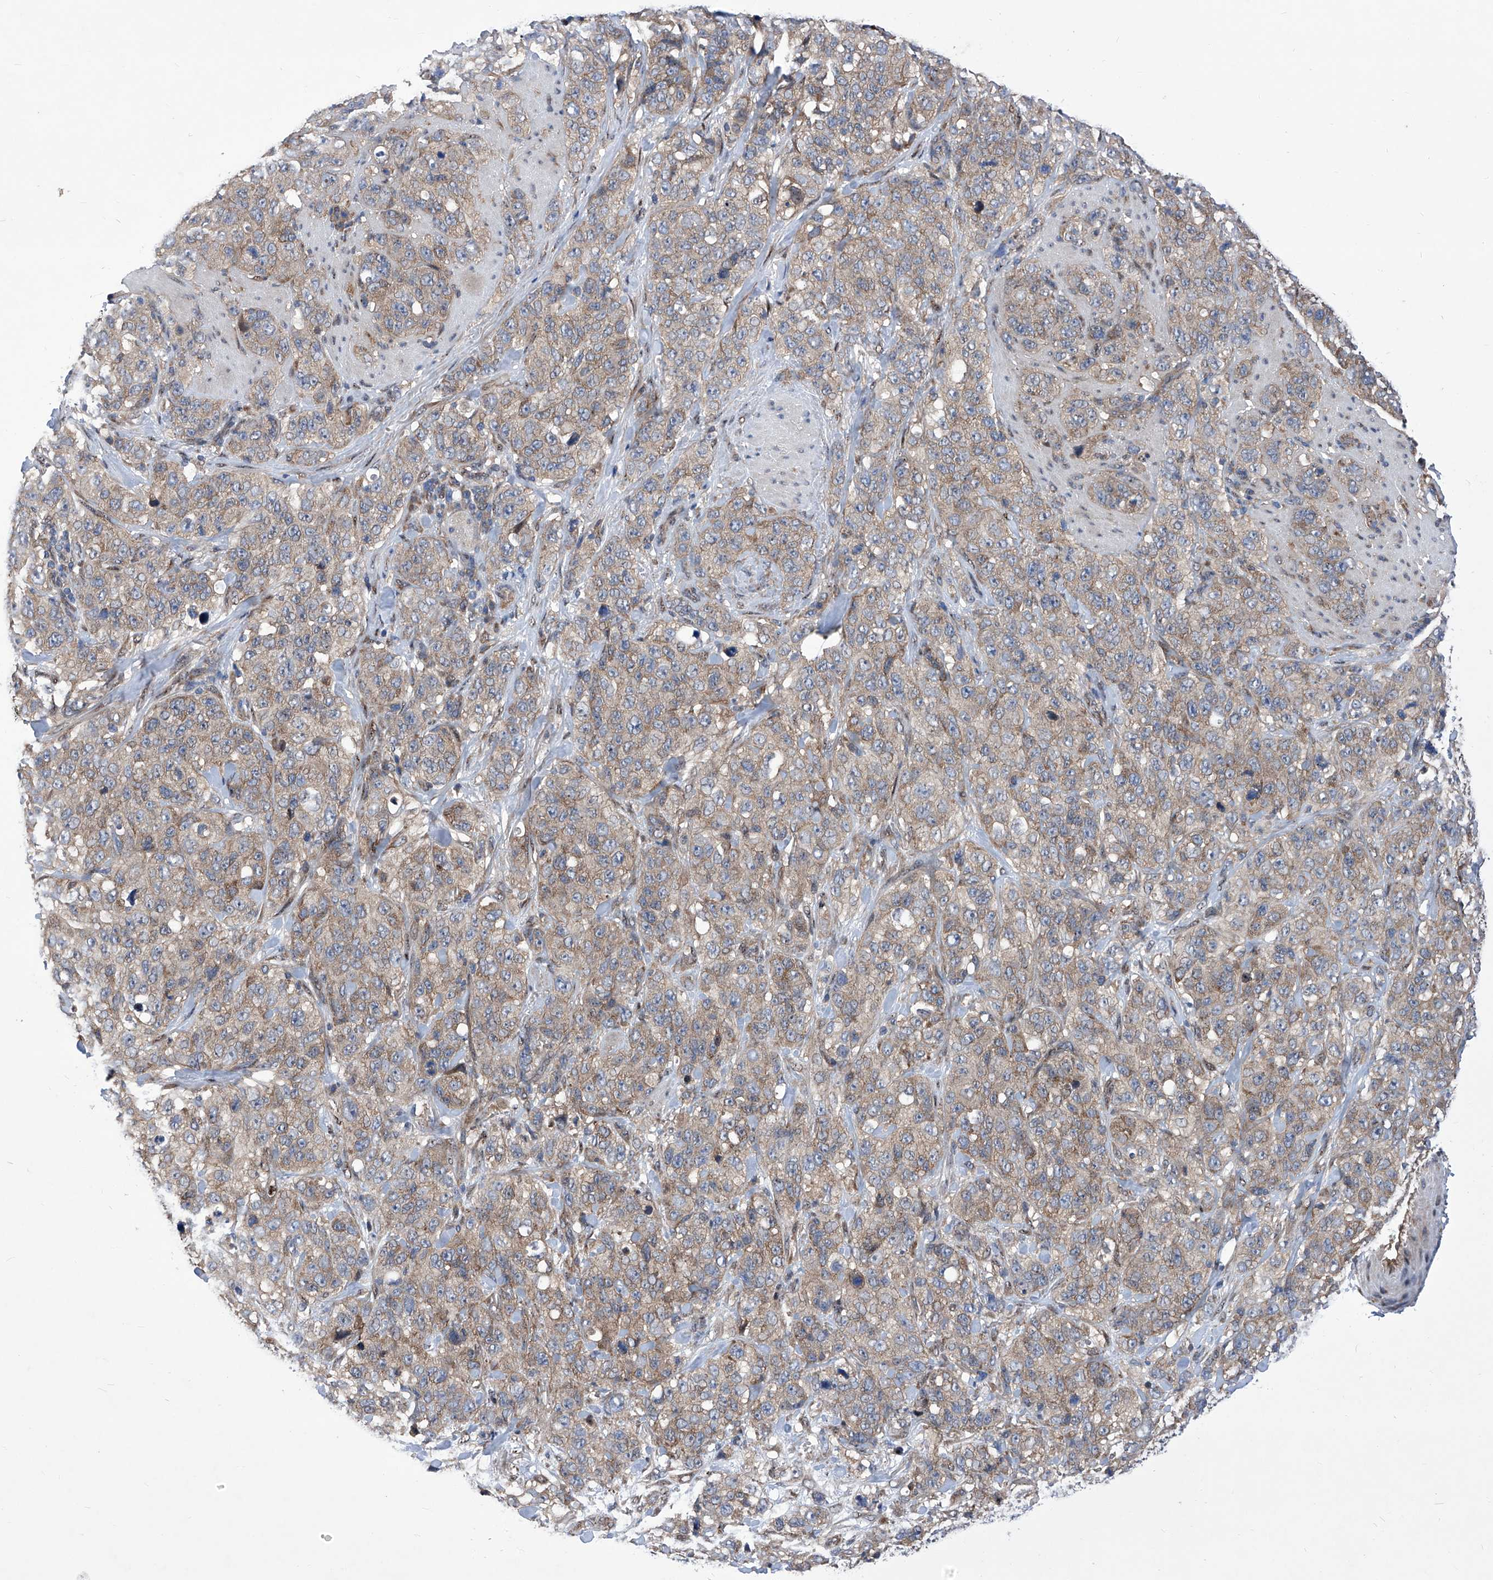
{"staining": {"intensity": "weak", "quantity": ">75%", "location": "cytoplasmic/membranous"}, "tissue": "stomach cancer", "cell_type": "Tumor cells", "image_type": "cancer", "snomed": [{"axis": "morphology", "description": "Adenocarcinoma, NOS"}, {"axis": "topography", "description": "Stomach"}], "caption": "Protein staining displays weak cytoplasmic/membranous staining in approximately >75% of tumor cells in adenocarcinoma (stomach).", "gene": "KTI12", "patient": {"sex": "male", "age": 48}}